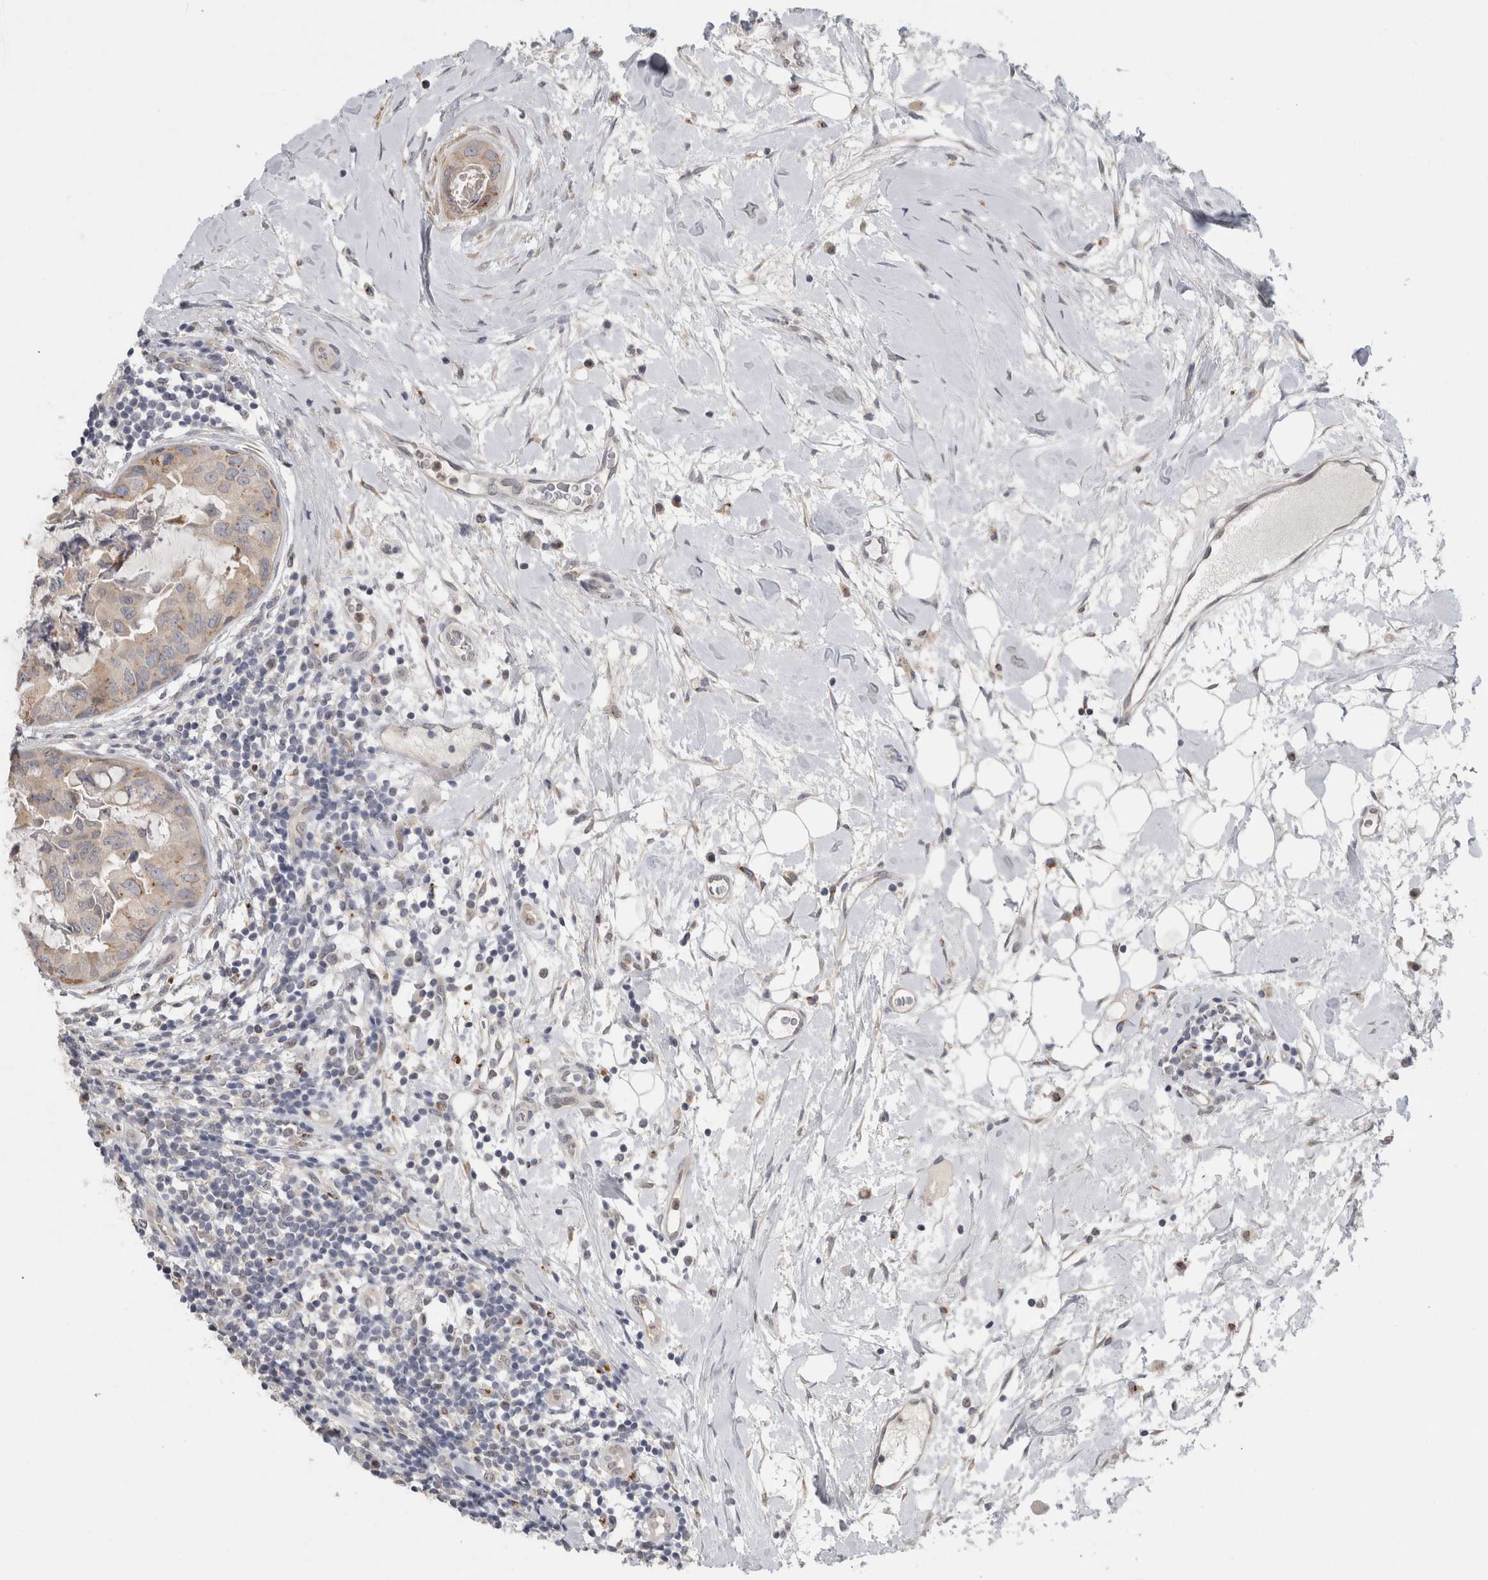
{"staining": {"intensity": "moderate", "quantity": ">75%", "location": "cytoplasmic/membranous"}, "tissue": "breast cancer", "cell_type": "Tumor cells", "image_type": "cancer", "snomed": [{"axis": "morphology", "description": "Duct carcinoma"}, {"axis": "topography", "description": "Breast"}], "caption": "Approximately >75% of tumor cells in breast cancer exhibit moderate cytoplasmic/membranous protein positivity as visualized by brown immunohistochemical staining.", "gene": "MGAT1", "patient": {"sex": "female", "age": 40}}